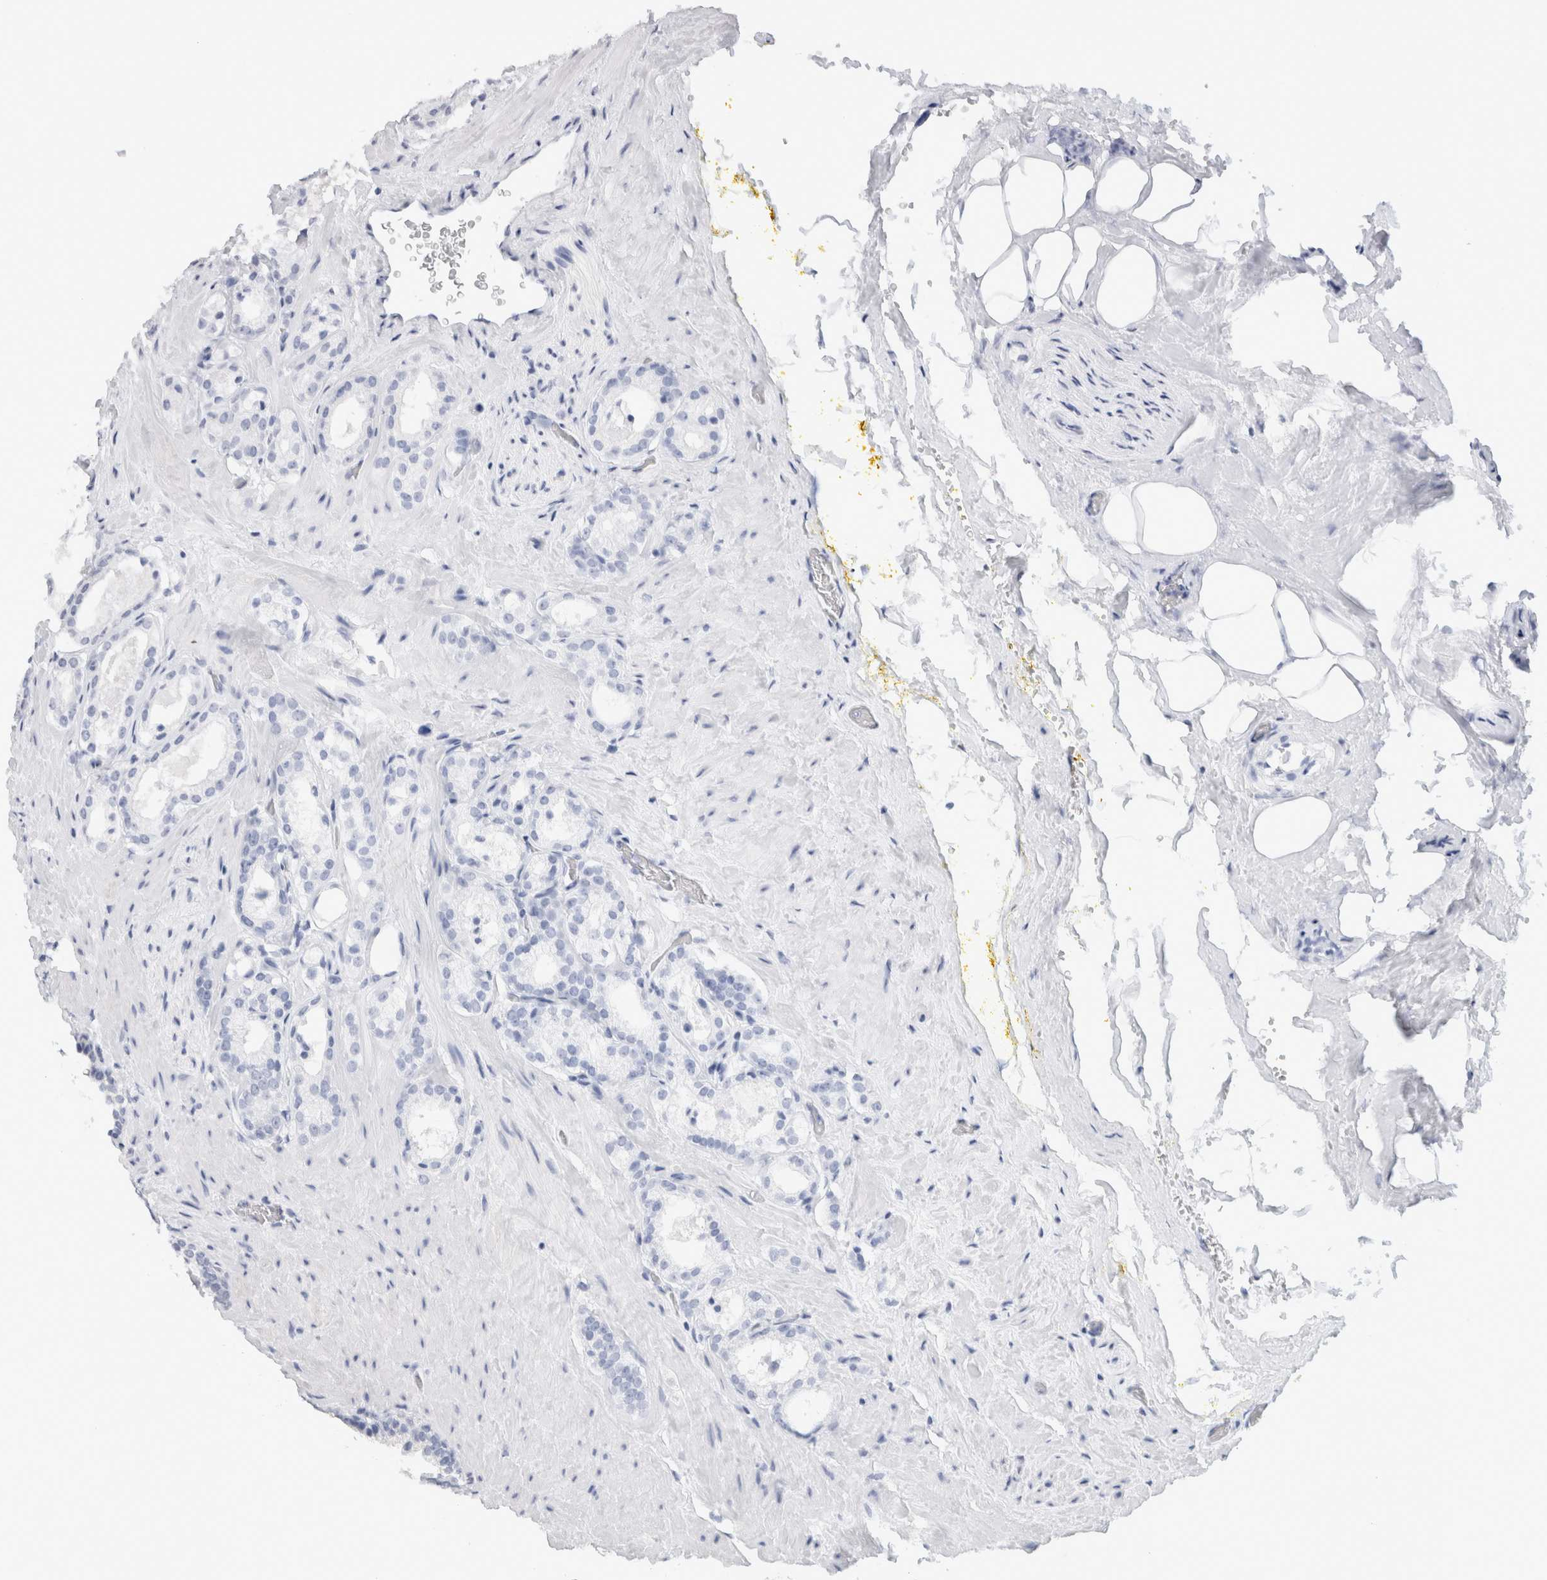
{"staining": {"intensity": "negative", "quantity": "none", "location": "none"}, "tissue": "prostate cancer", "cell_type": "Tumor cells", "image_type": "cancer", "snomed": [{"axis": "morphology", "description": "Adenocarcinoma, High grade"}, {"axis": "topography", "description": "Prostate"}], "caption": "Human high-grade adenocarcinoma (prostate) stained for a protein using IHC reveals no positivity in tumor cells.", "gene": "AFP", "patient": {"sex": "male", "age": 64}}